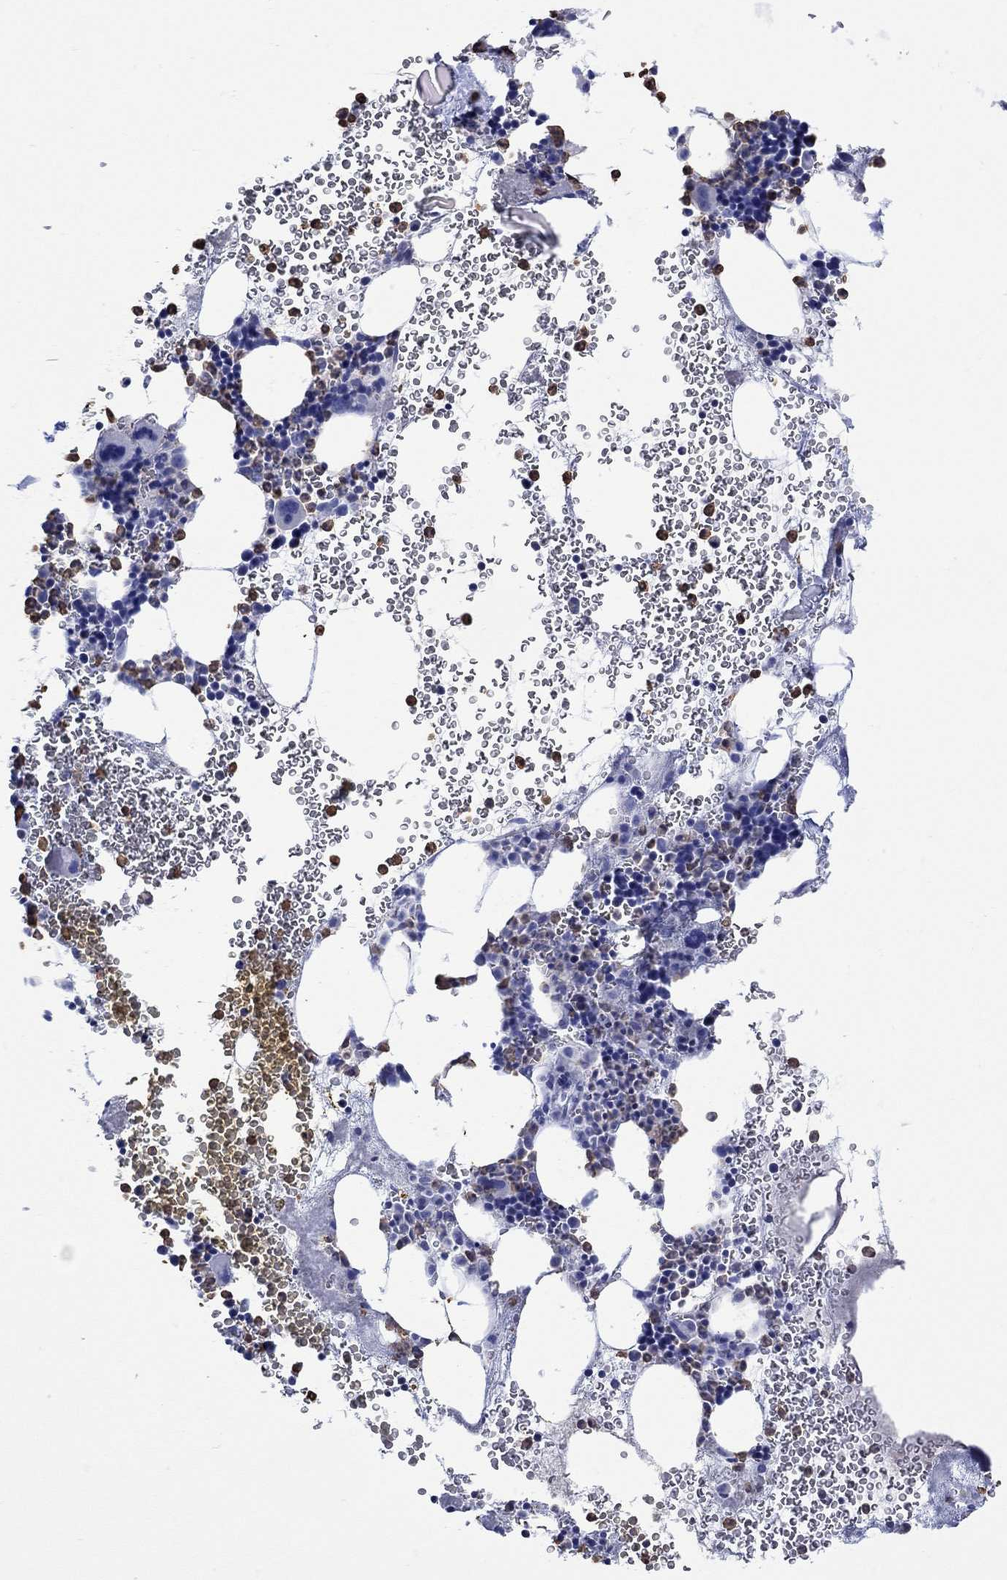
{"staining": {"intensity": "strong", "quantity": "<25%", "location": "cytoplasmic/membranous,nuclear"}, "tissue": "bone marrow", "cell_type": "Hematopoietic cells", "image_type": "normal", "snomed": [{"axis": "morphology", "description": "Normal tissue, NOS"}, {"axis": "topography", "description": "Bone marrow"}], "caption": "Protein expression analysis of benign human bone marrow reveals strong cytoplasmic/membranous,nuclear positivity in approximately <25% of hematopoietic cells.", "gene": "LINGO3", "patient": {"sex": "male", "age": 44}}